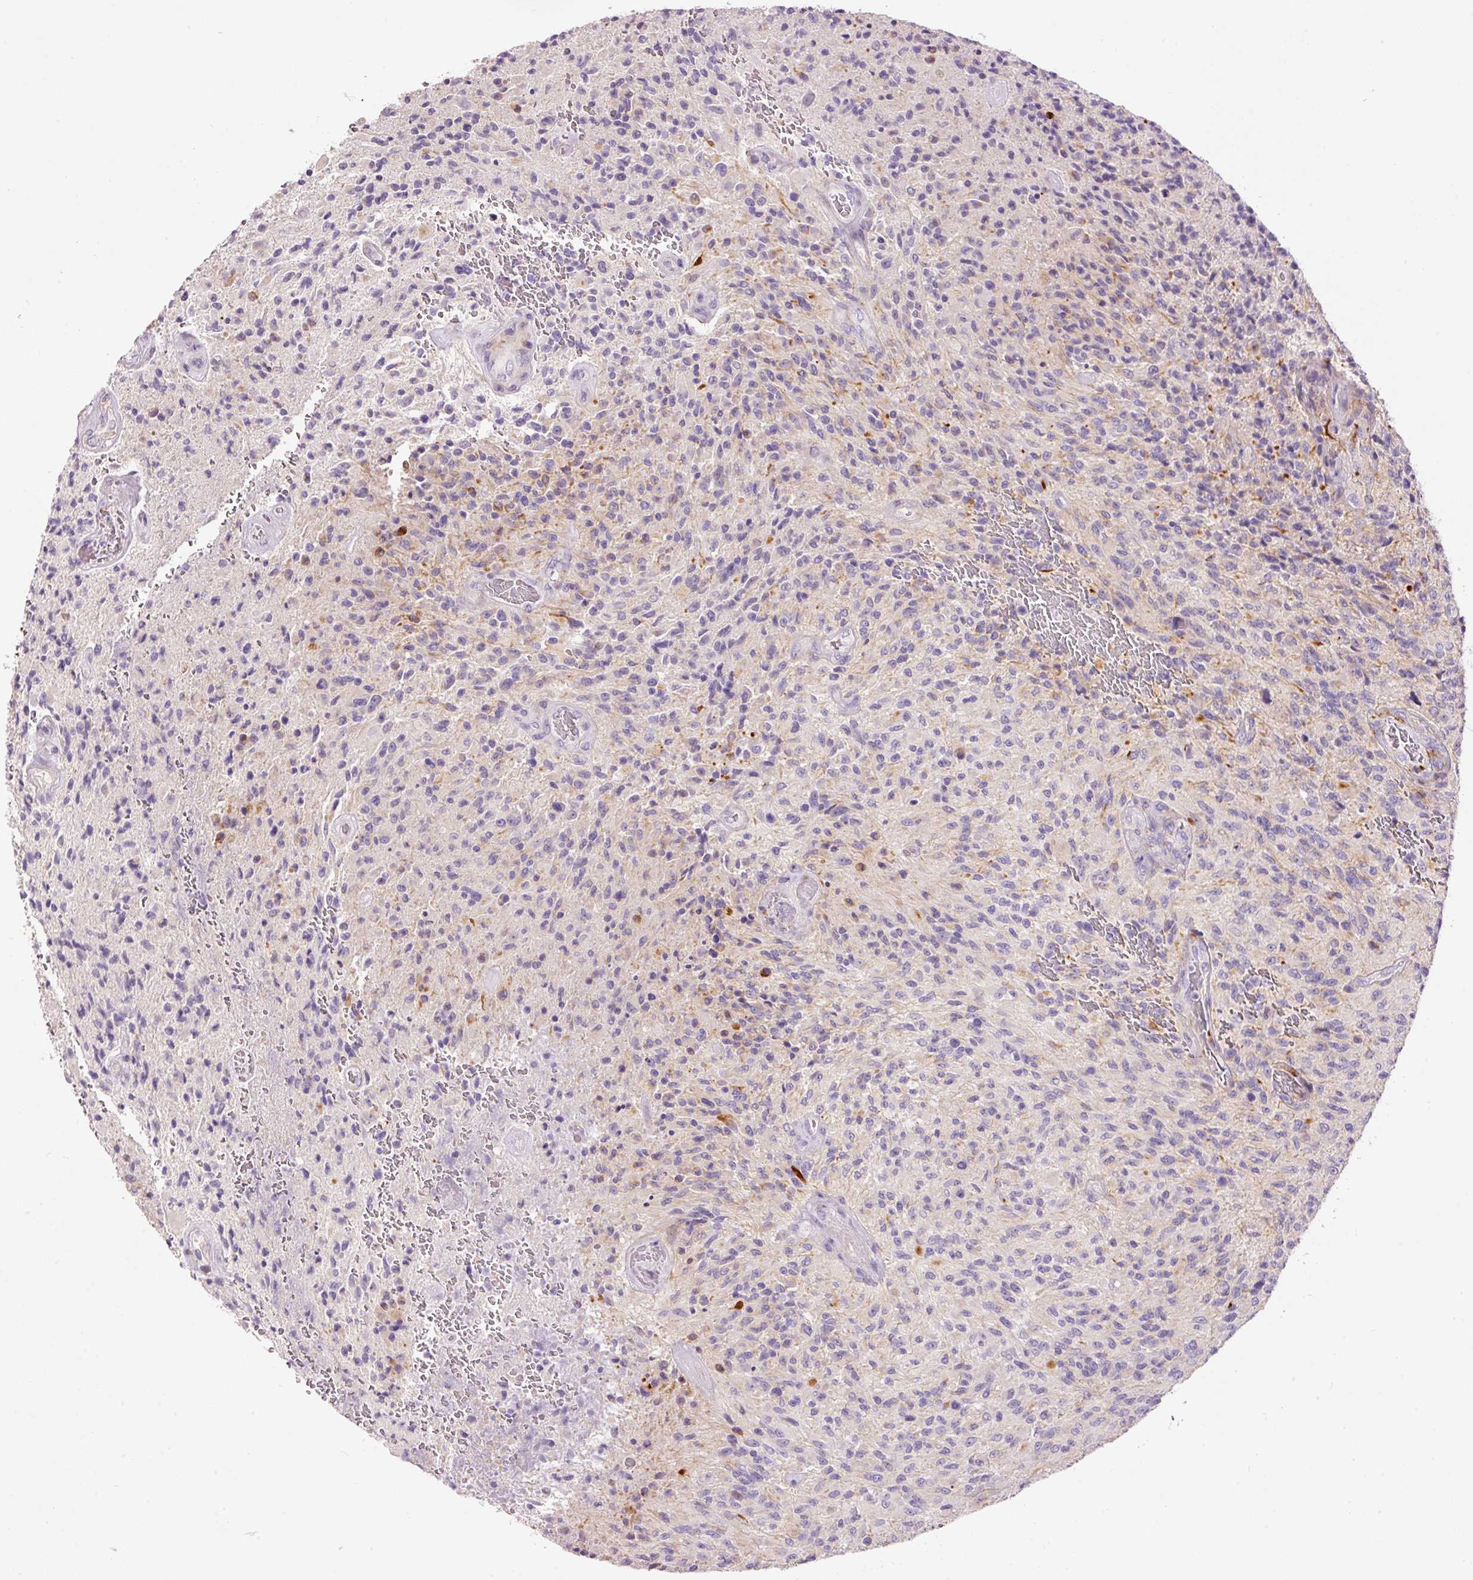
{"staining": {"intensity": "negative", "quantity": "none", "location": "none"}, "tissue": "glioma", "cell_type": "Tumor cells", "image_type": "cancer", "snomed": [{"axis": "morphology", "description": "Normal tissue, NOS"}, {"axis": "morphology", "description": "Glioma, malignant, High grade"}, {"axis": "topography", "description": "Cerebral cortex"}], "caption": "Photomicrograph shows no protein staining in tumor cells of malignant glioma (high-grade) tissue.", "gene": "DOK6", "patient": {"sex": "male", "age": 56}}